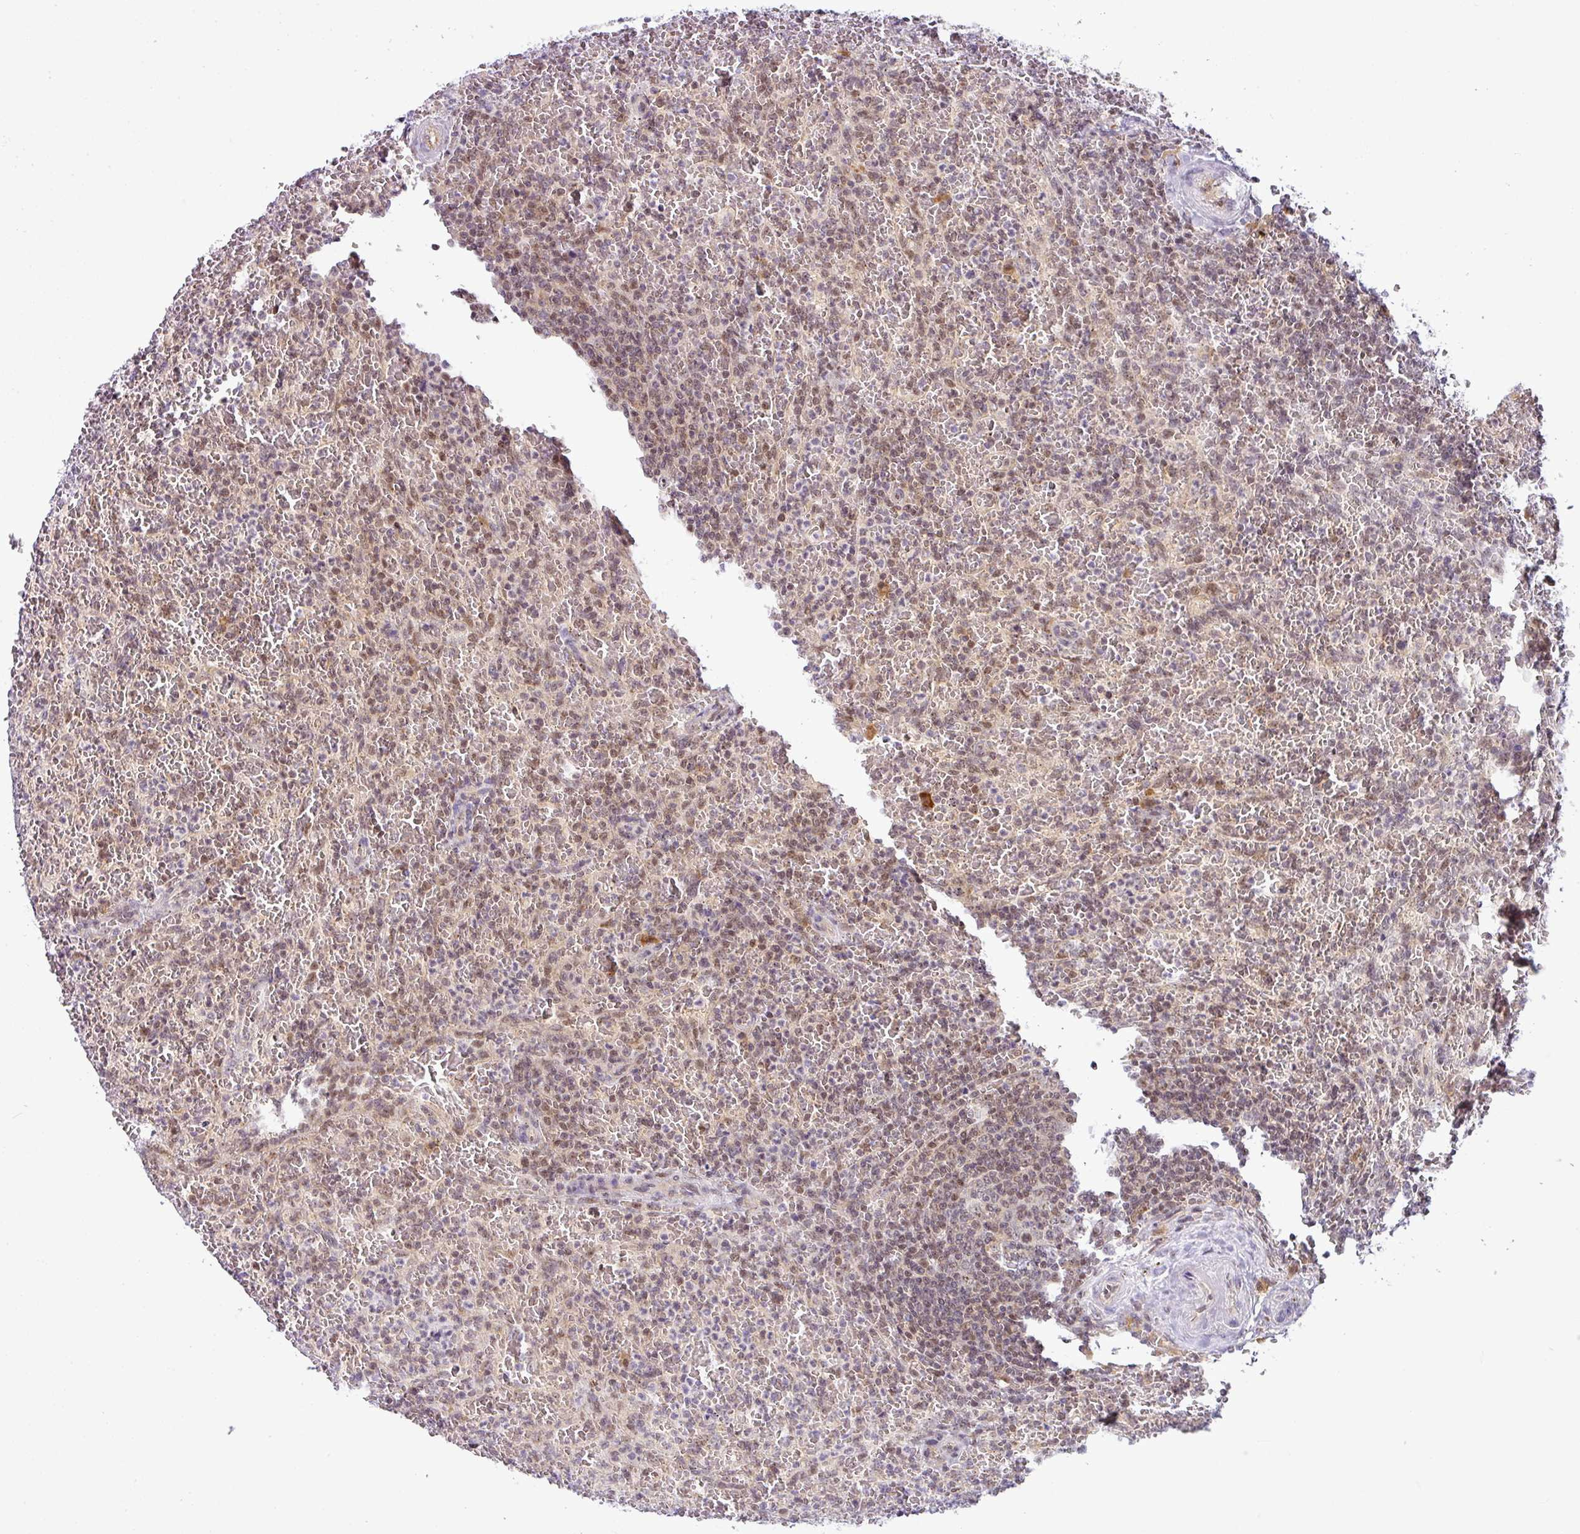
{"staining": {"intensity": "moderate", "quantity": ">75%", "location": "nuclear"}, "tissue": "lymphoma", "cell_type": "Tumor cells", "image_type": "cancer", "snomed": [{"axis": "morphology", "description": "Malignant lymphoma, non-Hodgkin's type, Low grade"}, {"axis": "topography", "description": "Spleen"}], "caption": "Protein staining of malignant lymphoma, non-Hodgkin's type (low-grade) tissue shows moderate nuclear expression in approximately >75% of tumor cells. Immunohistochemistry (ihc) stains the protein of interest in brown and the nuclei are stained blue.", "gene": "NDUFB2", "patient": {"sex": "female", "age": 64}}